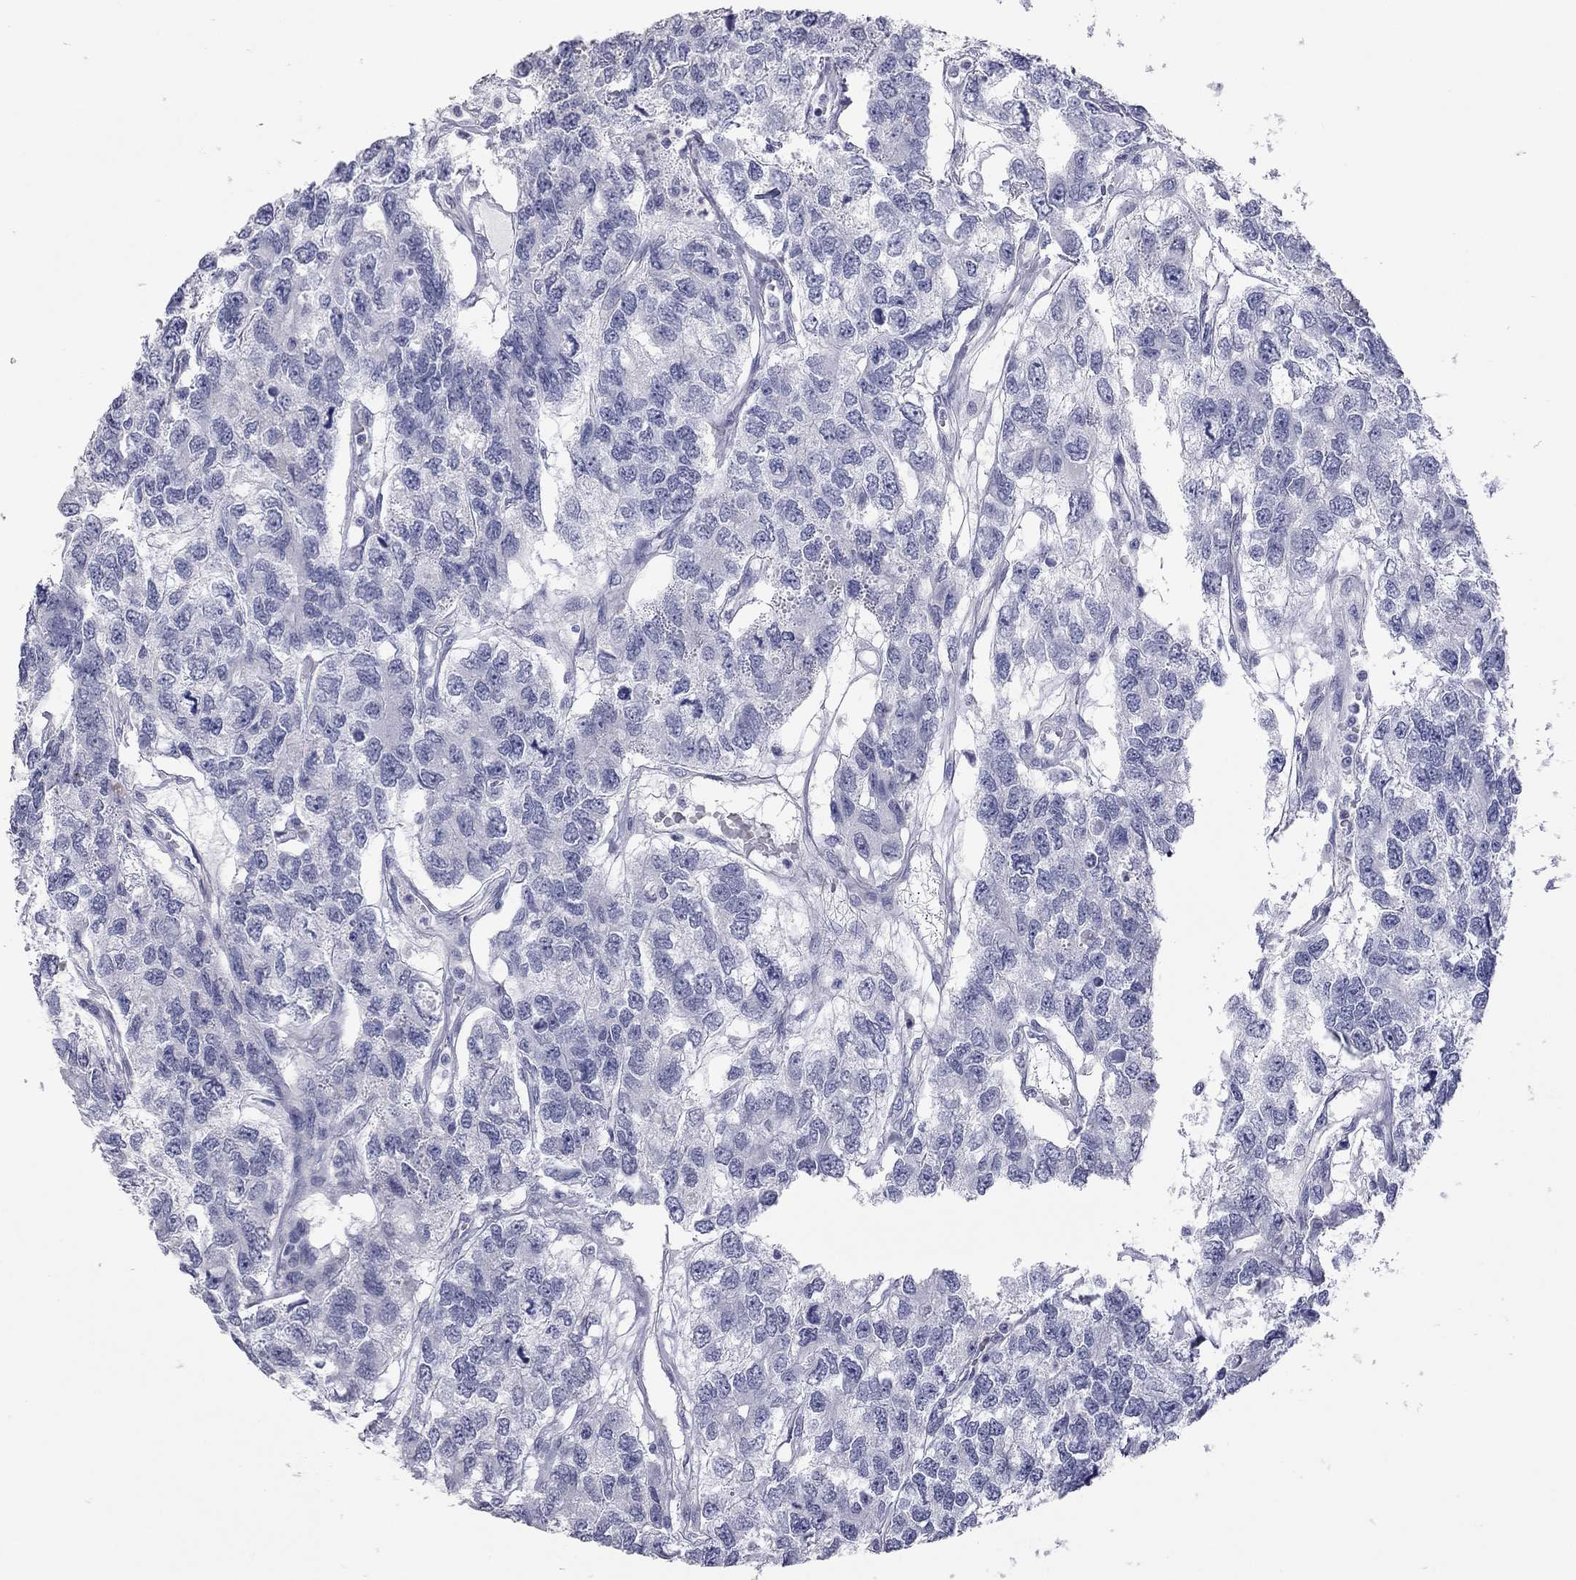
{"staining": {"intensity": "negative", "quantity": "none", "location": "none"}, "tissue": "testis cancer", "cell_type": "Tumor cells", "image_type": "cancer", "snomed": [{"axis": "morphology", "description": "Seminoma, NOS"}, {"axis": "topography", "description": "Testis"}], "caption": "IHC of seminoma (testis) shows no staining in tumor cells. The staining is performed using DAB (3,3'-diaminobenzidine) brown chromogen with nuclei counter-stained in using hematoxylin.", "gene": "AK8", "patient": {"sex": "male", "age": 52}}